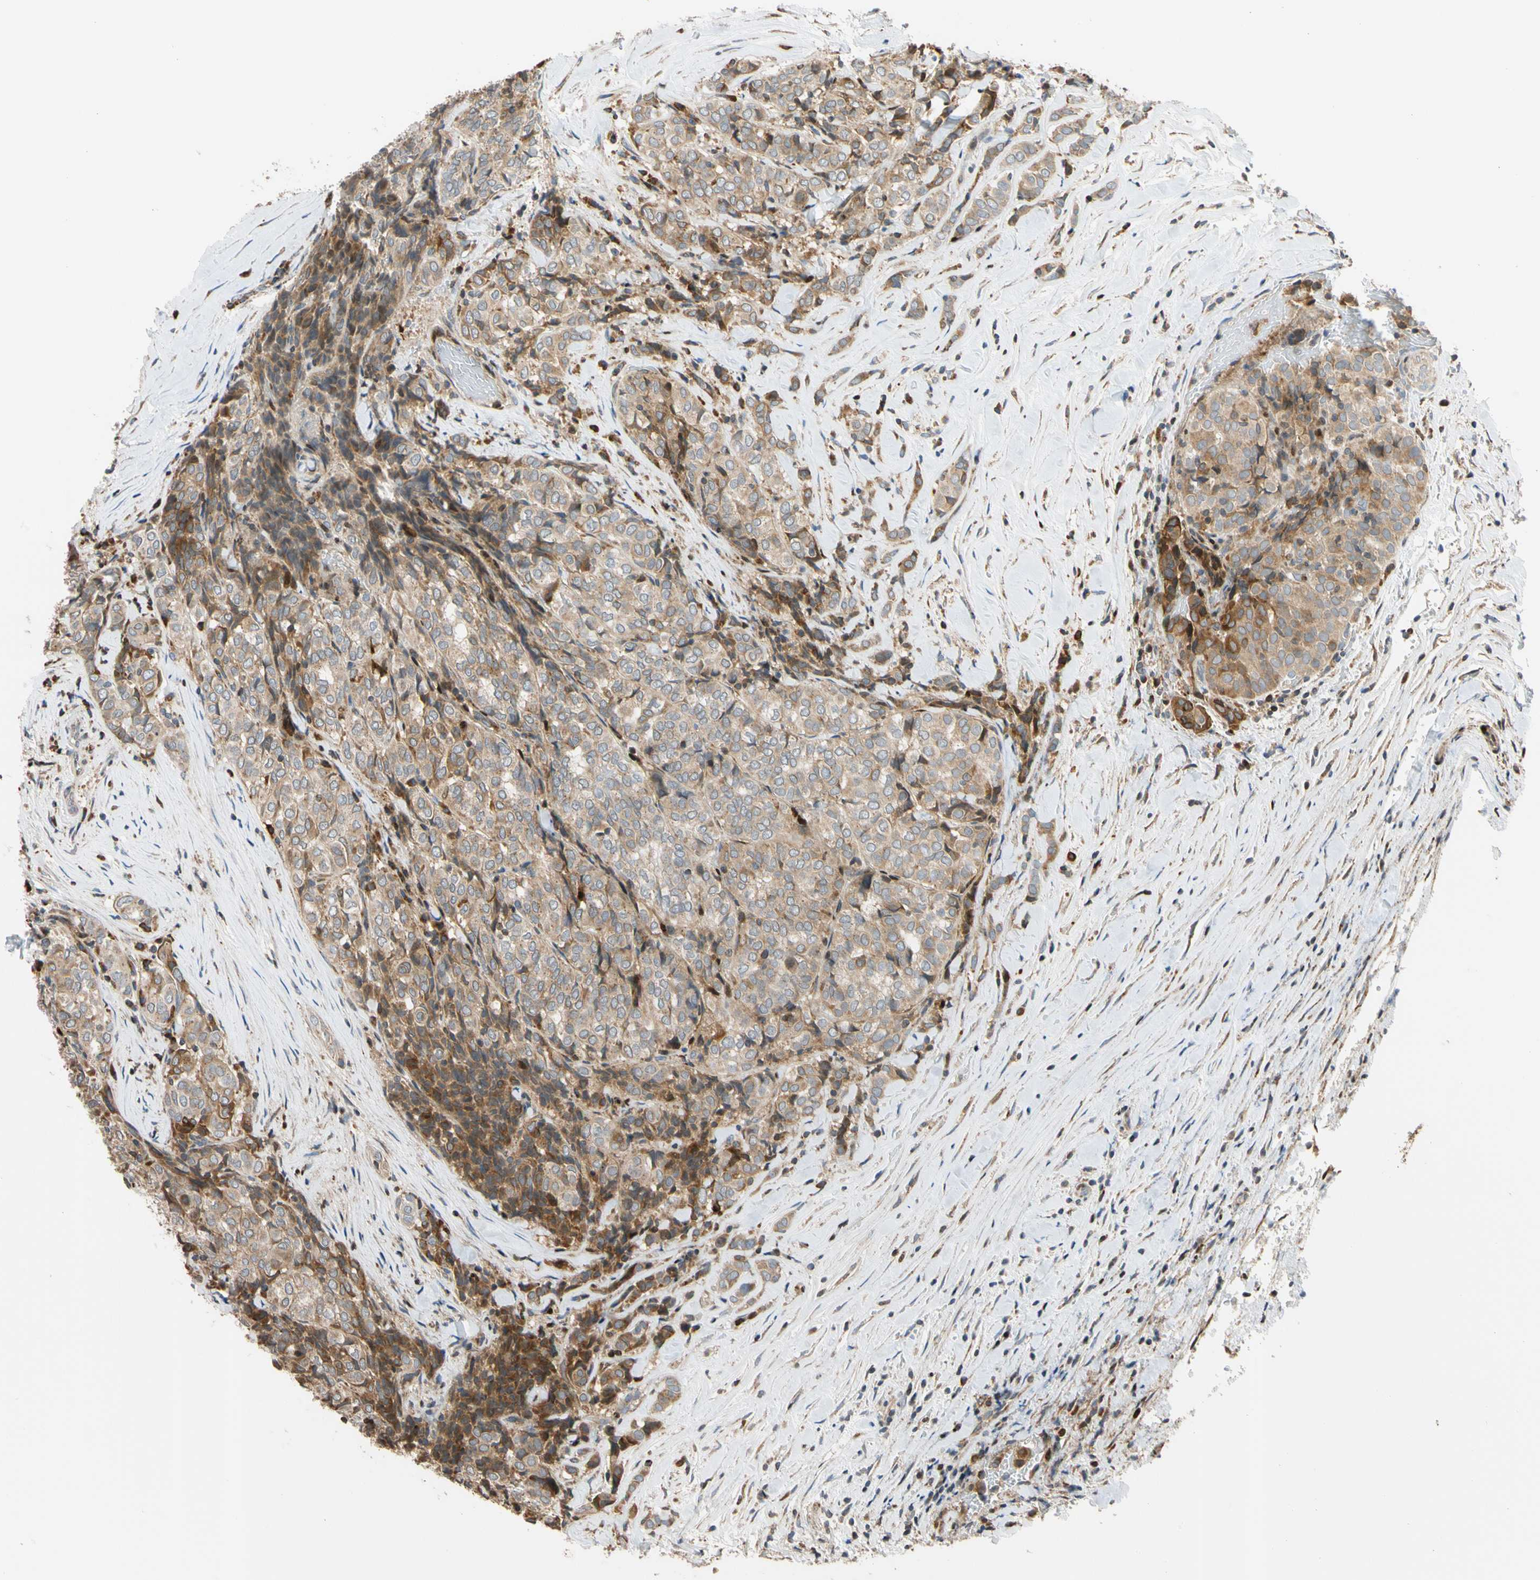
{"staining": {"intensity": "moderate", "quantity": ">75%", "location": "cytoplasmic/membranous"}, "tissue": "thyroid cancer", "cell_type": "Tumor cells", "image_type": "cancer", "snomed": [{"axis": "morphology", "description": "Normal tissue, NOS"}, {"axis": "morphology", "description": "Papillary adenocarcinoma, NOS"}, {"axis": "topography", "description": "Thyroid gland"}], "caption": "This micrograph displays immunohistochemistry (IHC) staining of thyroid papillary adenocarcinoma, with medium moderate cytoplasmic/membranous positivity in approximately >75% of tumor cells.", "gene": "IP6K2", "patient": {"sex": "female", "age": 30}}